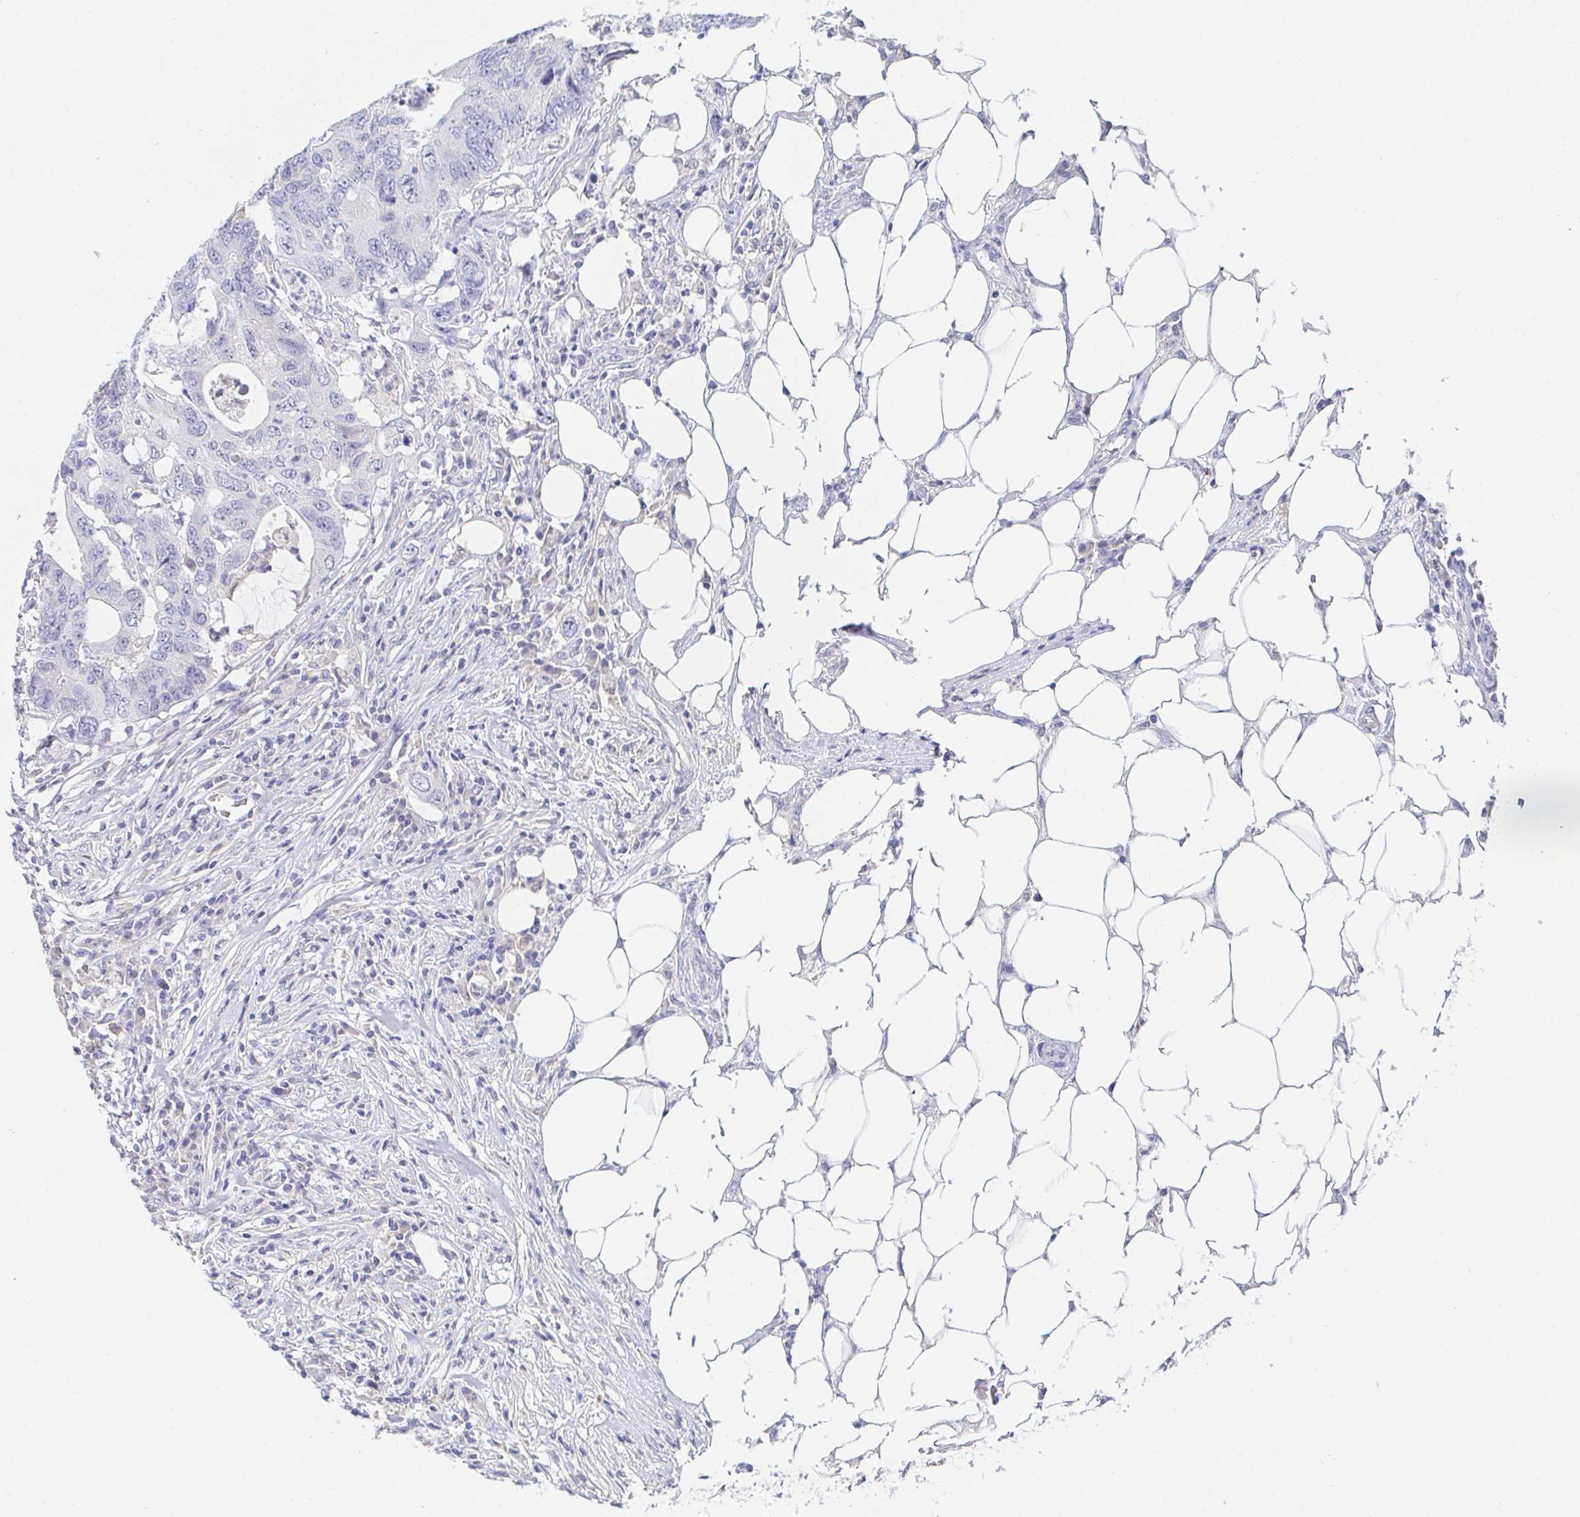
{"staining": {"intensity": "negative", "quantity": "none", "location": "none"}, "tissue": "colorectal cancer", "cell_type": "Tumor cells", "image_type": "cancer", "snomed": [{"axis": "morphology", "description": "Adenocarcinoma, NOS"}, {"axis": "topography", "description": "Colon"}], "caption": "Tumor cells show no significant staining in colorectal adenocarcinoma.", "gene": "PDE6B", "patient": {"sex": "male", "age": 71}}